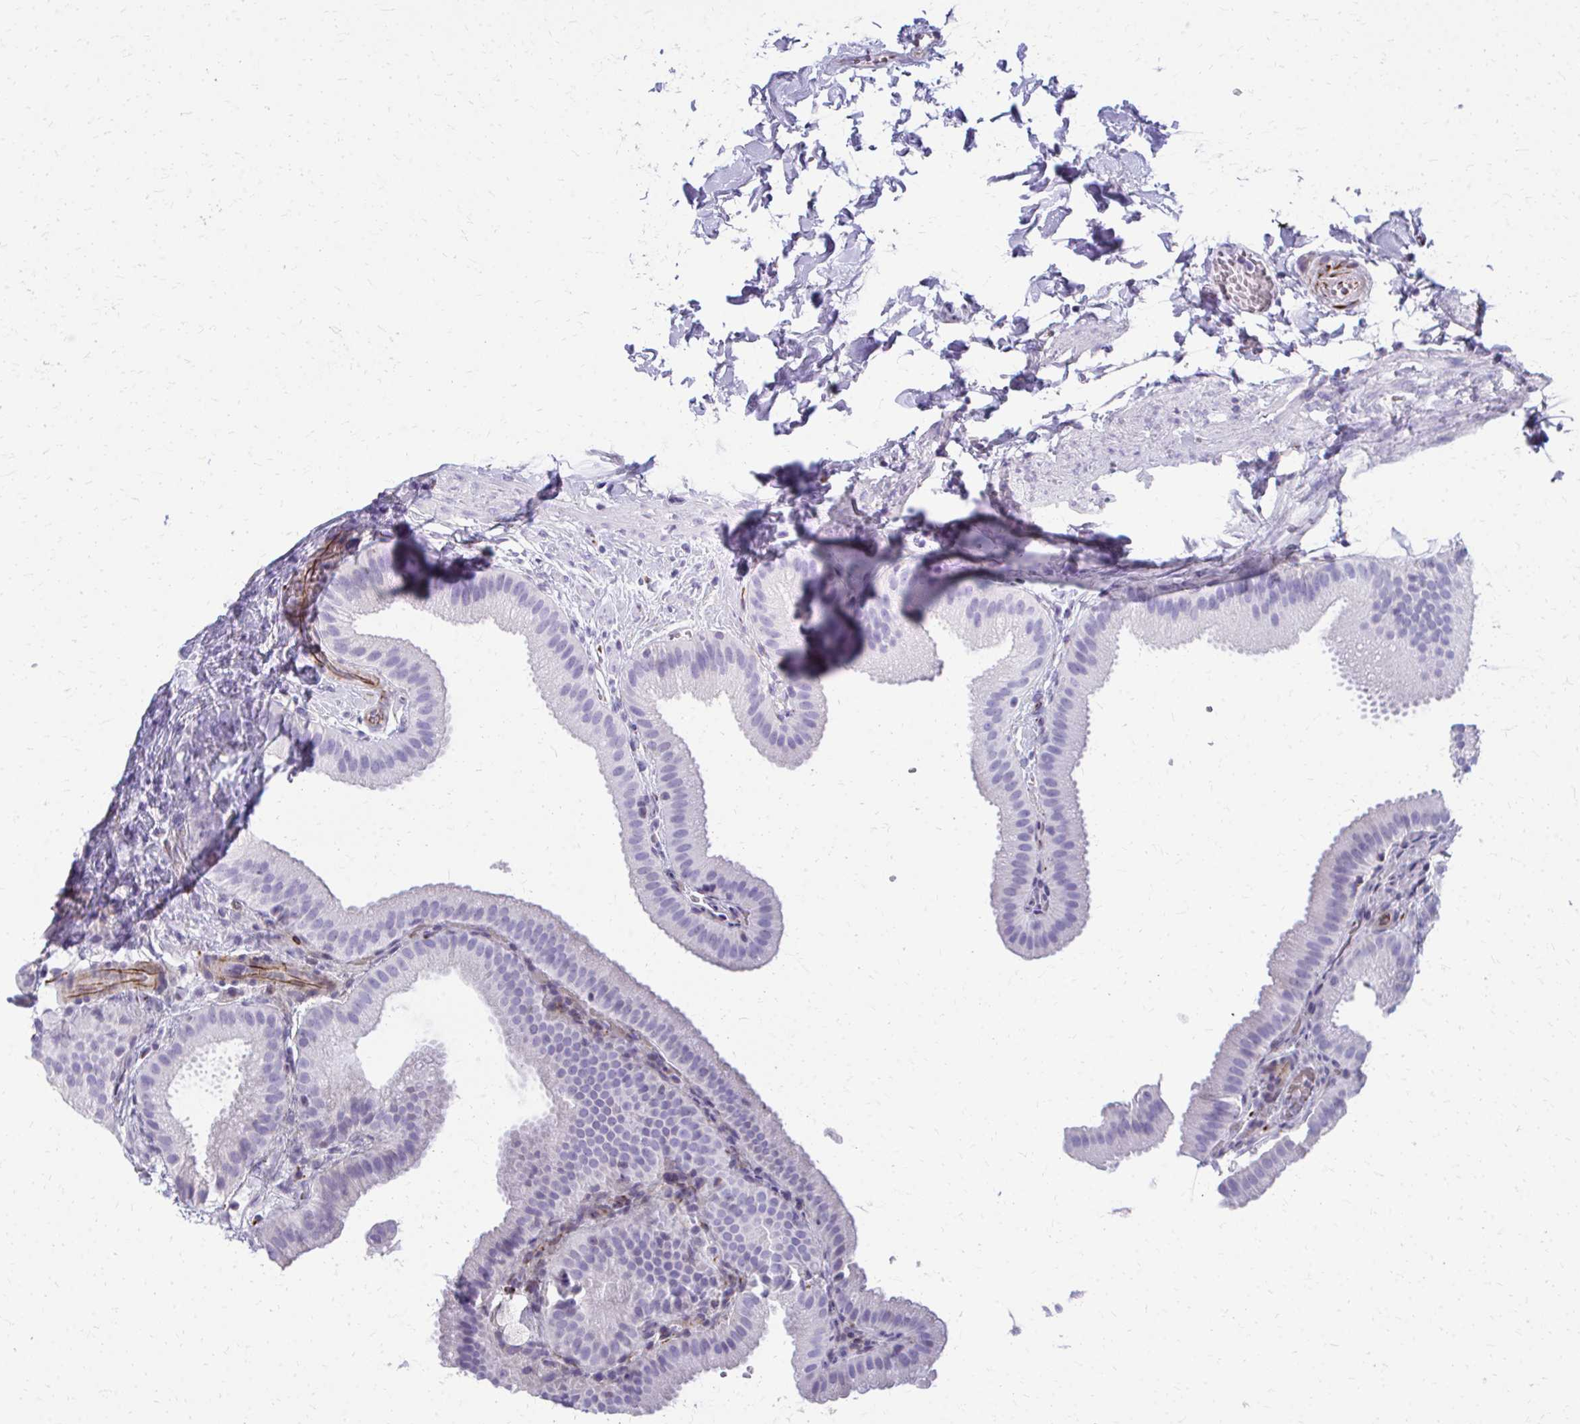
{"staining": {"intensity": "negative", "quantity": "none", "location": "none"}, "tissue": "gallbladder", "cell_type": "Glandular cells", "image_type": "normal", "snomed": [{"axis": "morphology", "description": "Normal tissue, NOS"}, {"axis": "topography", "description": "Gallbladder"}], "caption": "Human gallbladder stained for a protein using IHC demonstrates no expression in glandular cells.", "gene": "TRIM6", "patient": {"sex": "female", "age": 63}}